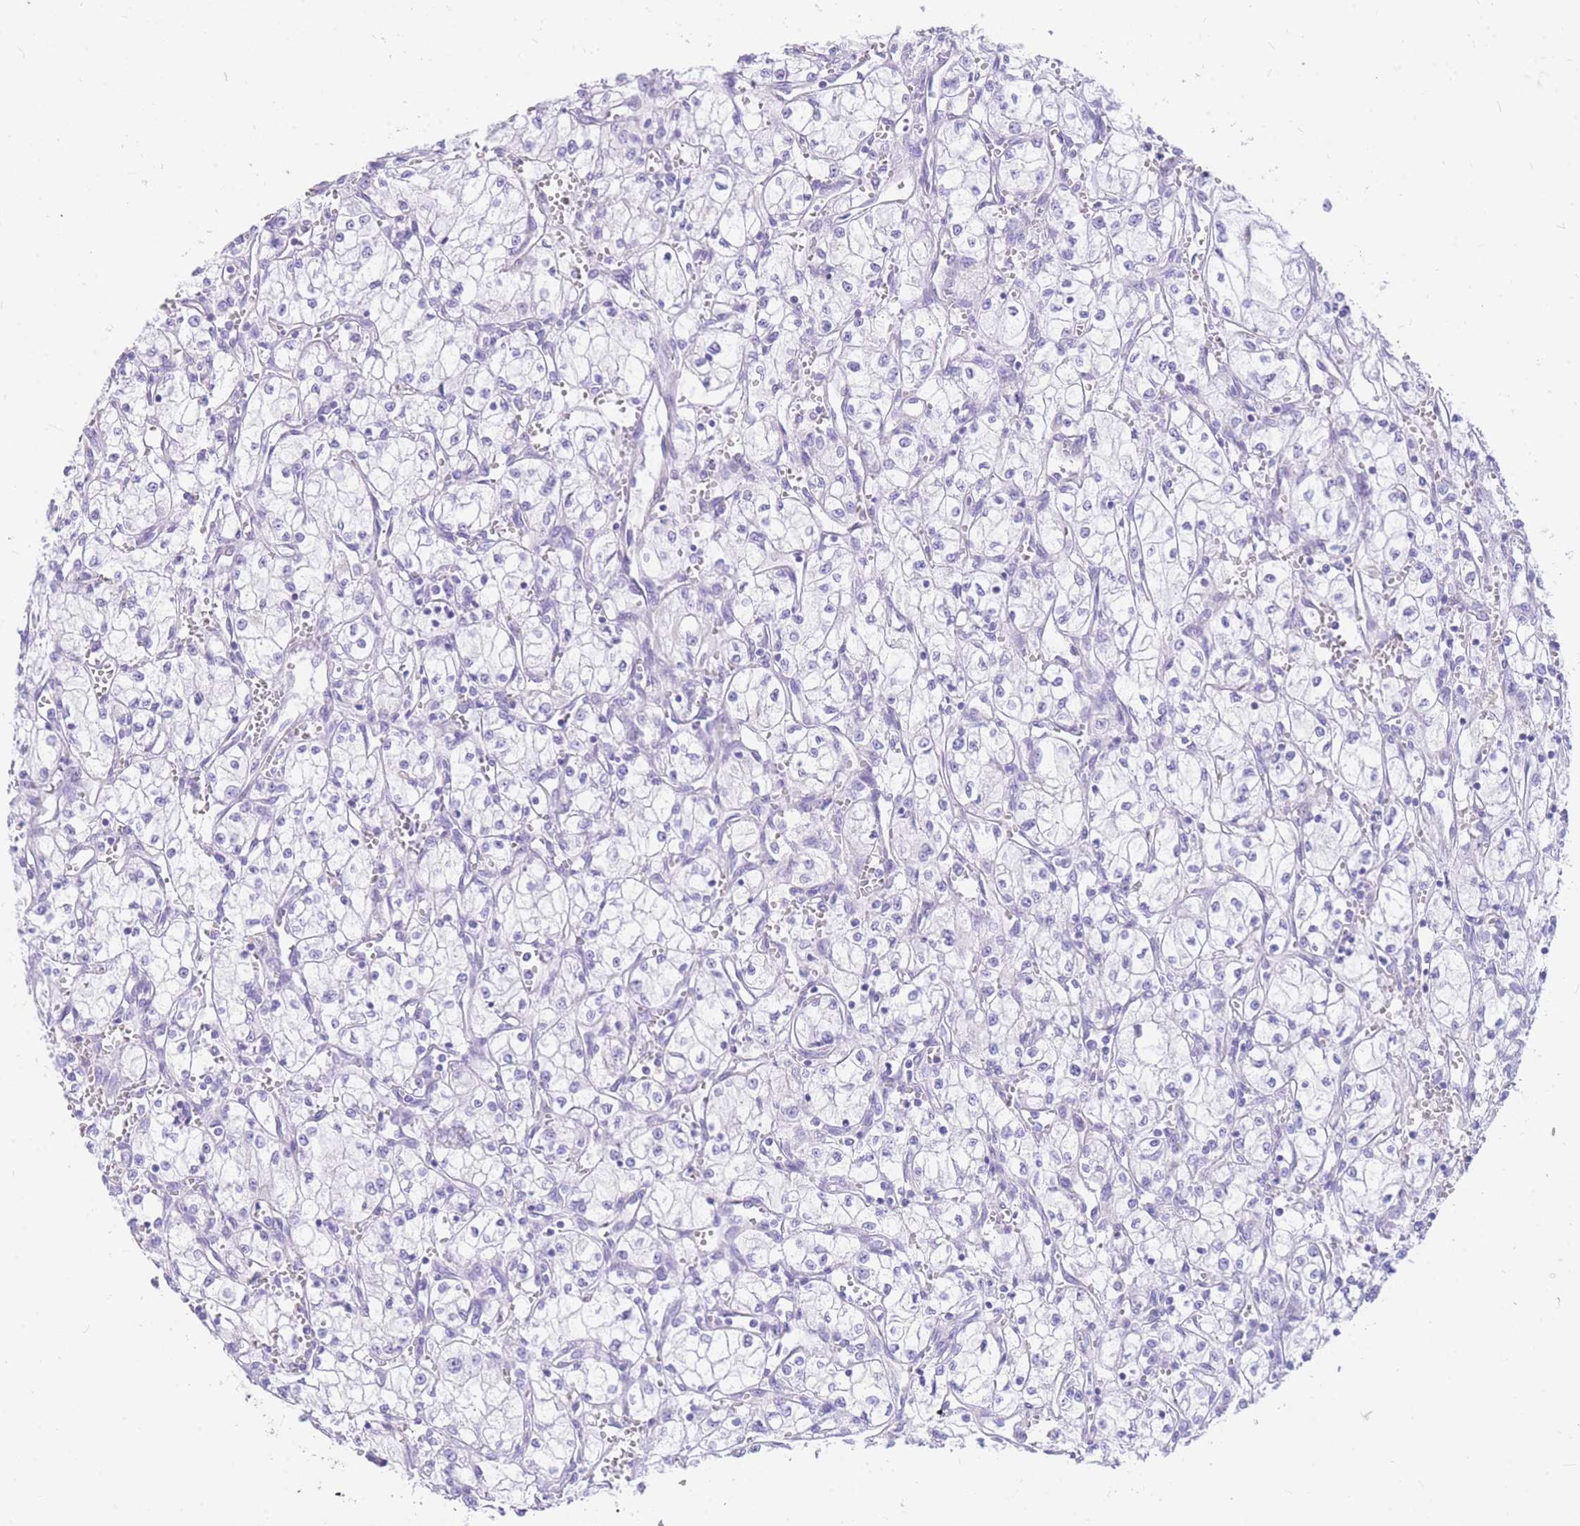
{"staining": {"intensity": "negative", "quantity": "none", "location": "none"}, "tissue": "renal cancer", "cell_type": "Tumor cells", "image_type": "cancer", "snomed": [{"axis": "morphology", "description": "Adenocarcinoma, NOS"}, {"axis": "topography", "description": "Kidney"}], "caption": "An immunohistochemistry (IHC) image of renal adenocarcinoma is shown. There is no staining in tumor cells of renal adenocarcinoma.", "gene": "SRSF12", "patient": {"sex": "male", "age": 59}}